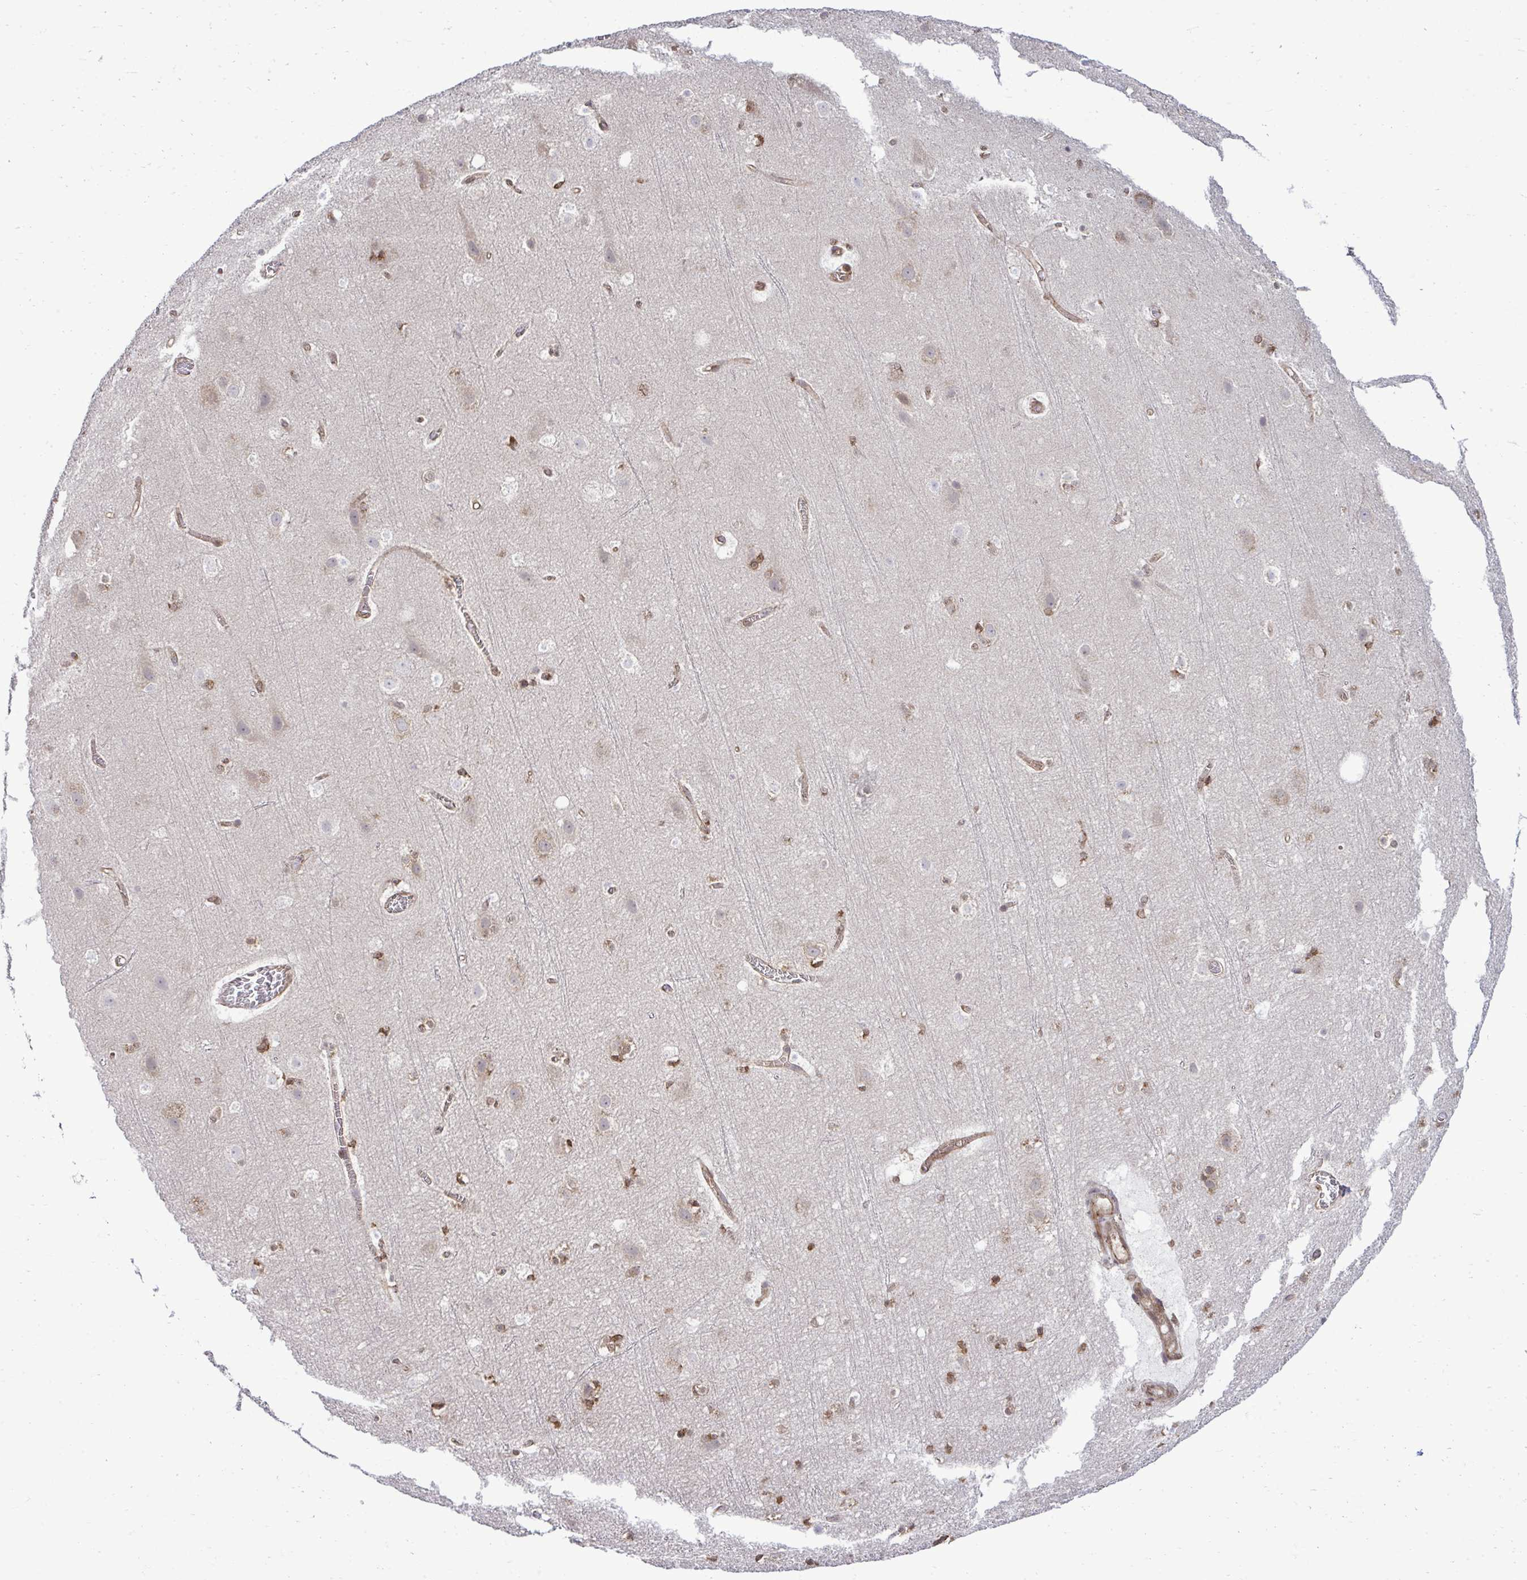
{"staining": {"intensity": "moderate", "quantity": "25%-75%", "location": "cytoplasmic/membranous"}, "tissue": "cerebral cortex", "cell_type": "Endothelial cells", "image_type": "normal", "snomed": [{"axis": "morphology", "description": "Normal tissue, NOS"}, {"axis": "topography", "description": "Cerebral cortex"}], "caption": "Normal cerebral cortex exhibits moderate cytoplasmic/membranous expression in approximately 25%-75% of endothelial cells, visualized by immunohistochemistry. (DAB IHC, brown staining for protein, blue staining for nuclei).", "gene": "FUT10", "patient": {"sex": "female", "age": 42}}